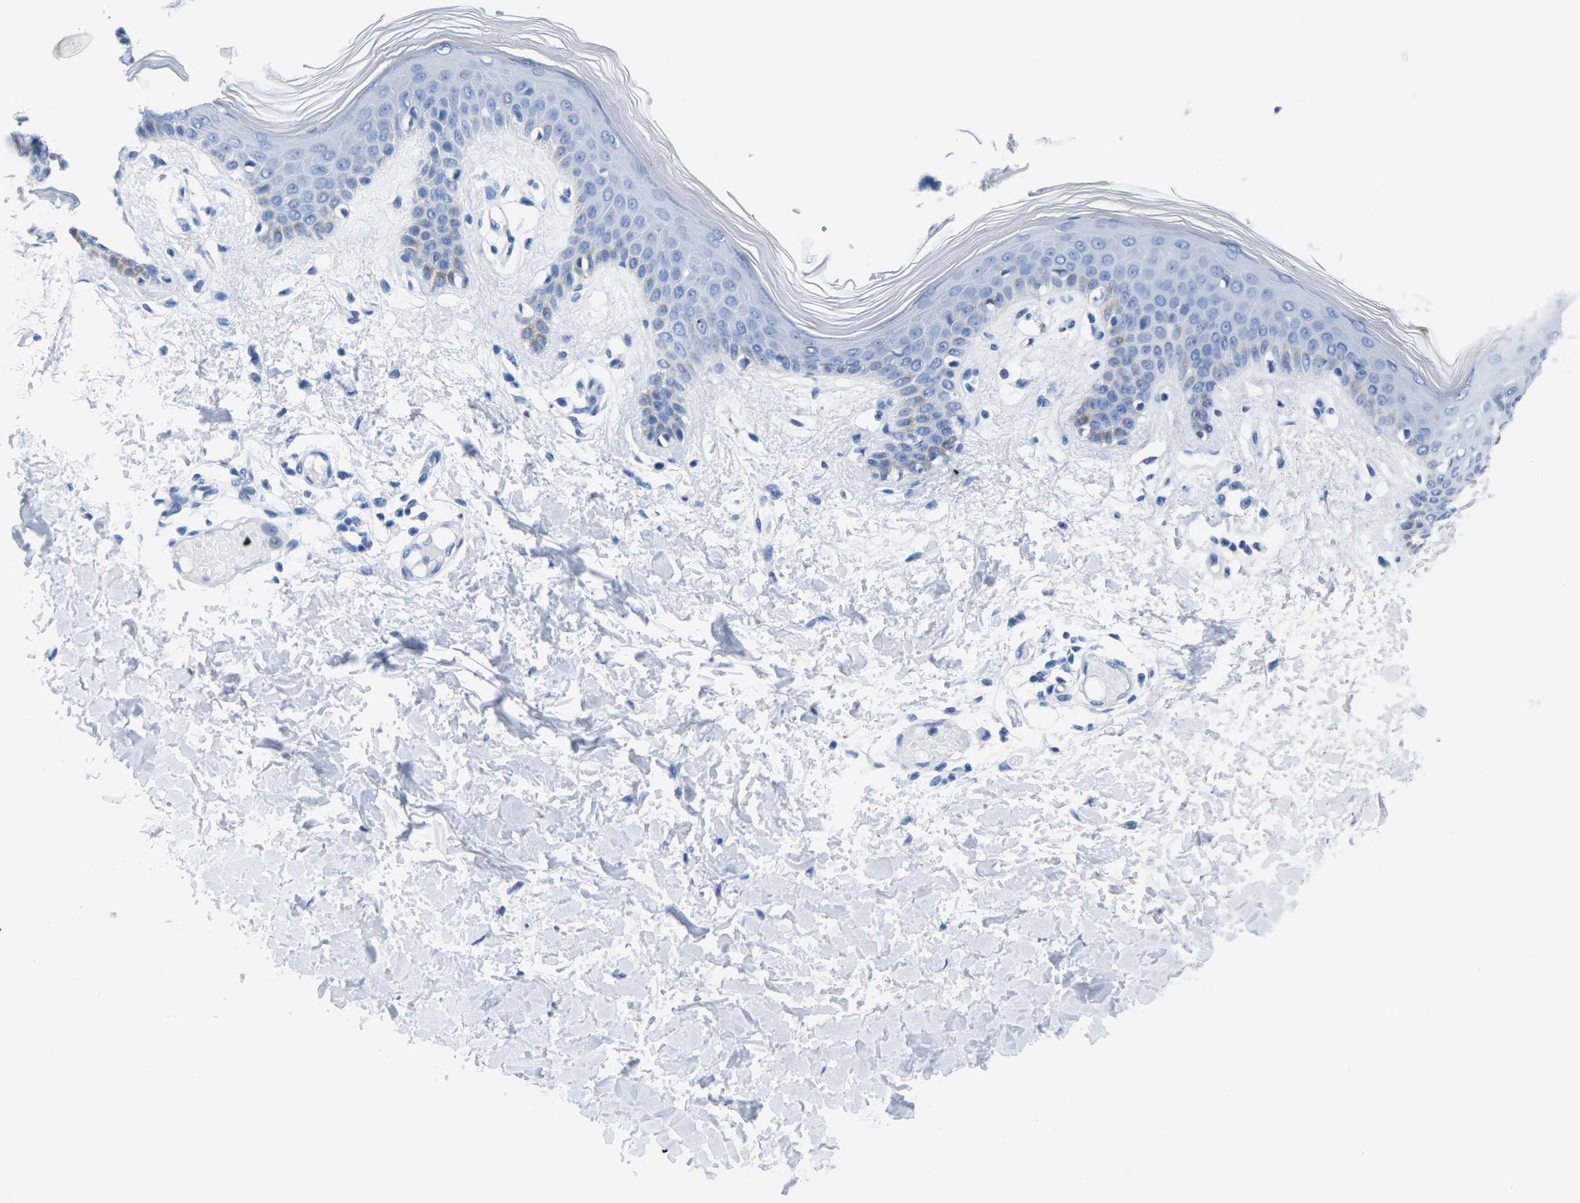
{"staining": {"intensity": "negative", "quantity": "none", "location": "none"}, "tissue": "skin", "cell_type": "Fibroblasts", "image_type": "normal", "snomed": [{"axis": "morphology", "description": "Normal tissue, NOS"}, {"axis": "topography", "description": "Skin"}], "caption": "This is an IHC image of benign human skin. There is no staining in fibroblasts.", "gene": "CNN1", "patient": {"sex": "male", "age": 53}}